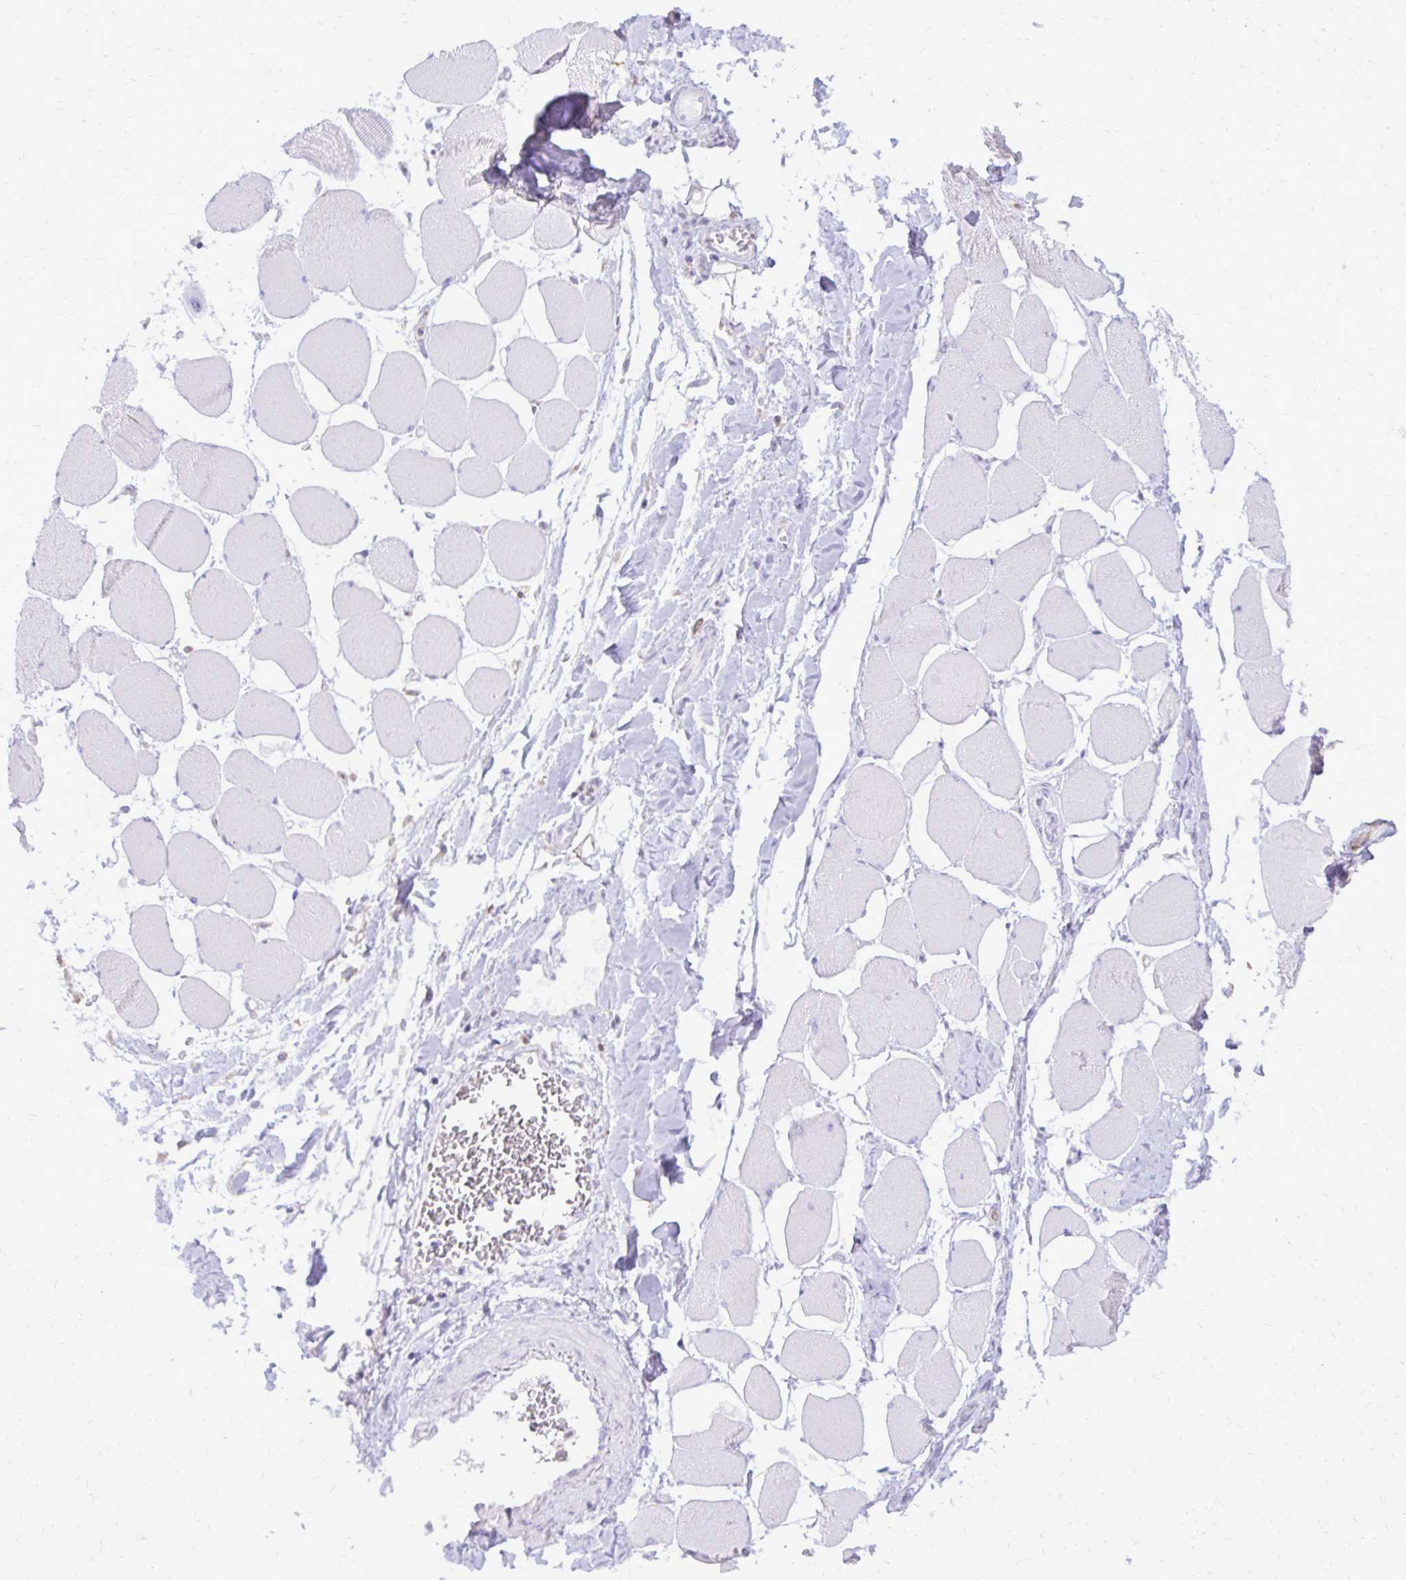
{"staining": {"intensity": "negative", "quantity": "none", "location": "none"}, "tissue": "skeletal muscle", "cell_type": "Myocytes", "image_type": "normal", "snomed": [{"axis": "morphology", "description": "Normal tissue, NOS"}, {"axis": "topography", "description": "Skeletal muscle"}], "caption": "Human skeletal muscle stained for a protein using IHC reveals no positivity in myocytes.", "gene": "CAT", "patient": {"sex": "female", "age": 75}}